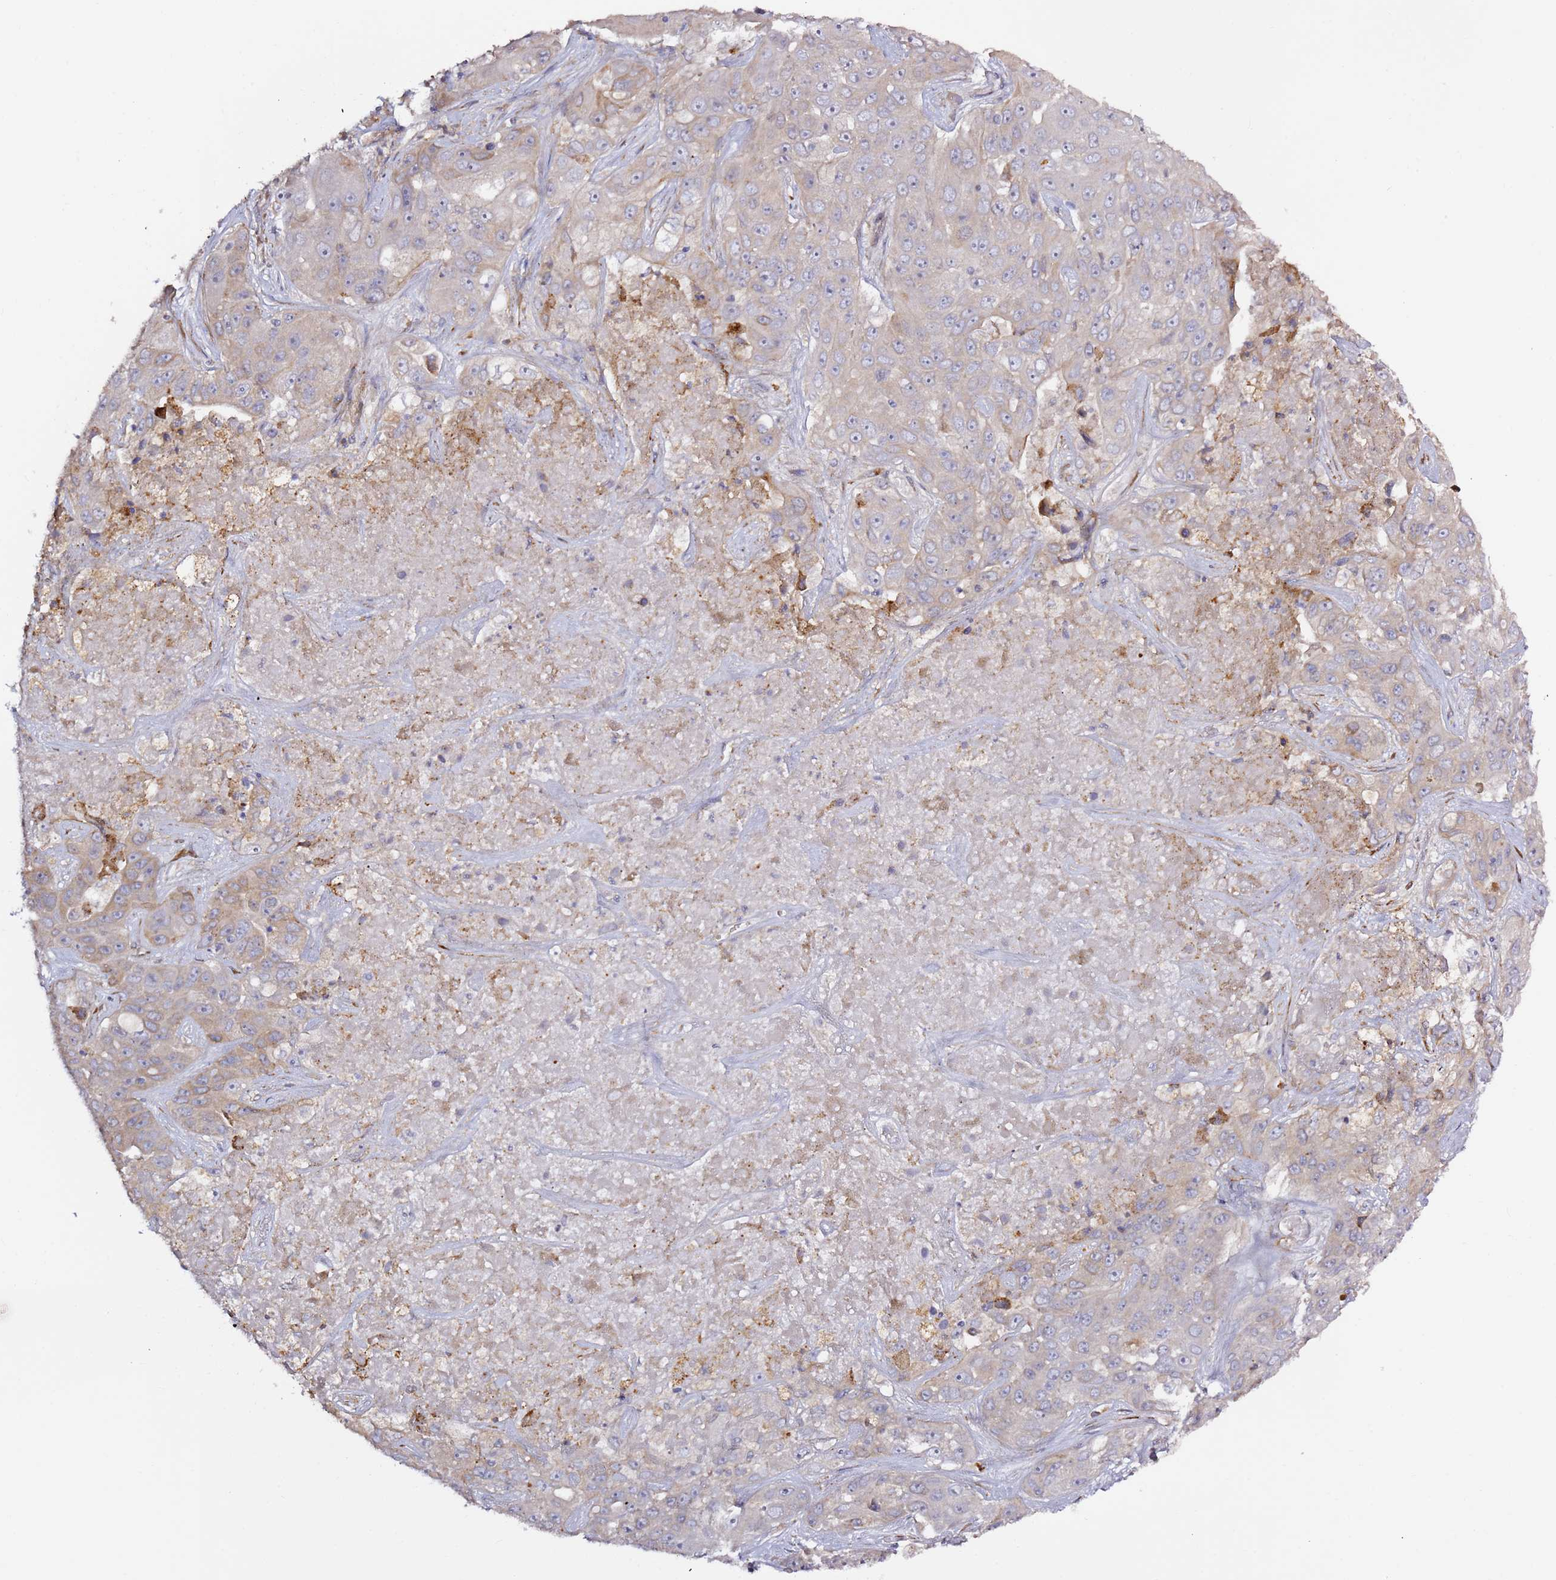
{"staining": {"intensity": "negative", "quantity": "none", "location": "none"}, "tissue": "liver cancer", "cell_type": "Tumor cells", "image_type": "cancer", "snomed": [{"axis": "morphology", "description": "Cholangiocarcinoma"}, {"axis": "topography", "description": "Liver"}], "caption": "A high-resolution image shows immunohistochemistry staining of cholangiocarcinoma (liver), which demonstrates no significant expression in tumor cells.", "gene": "HSD17B7", "patient": {"sex": "female", "age": 52}}